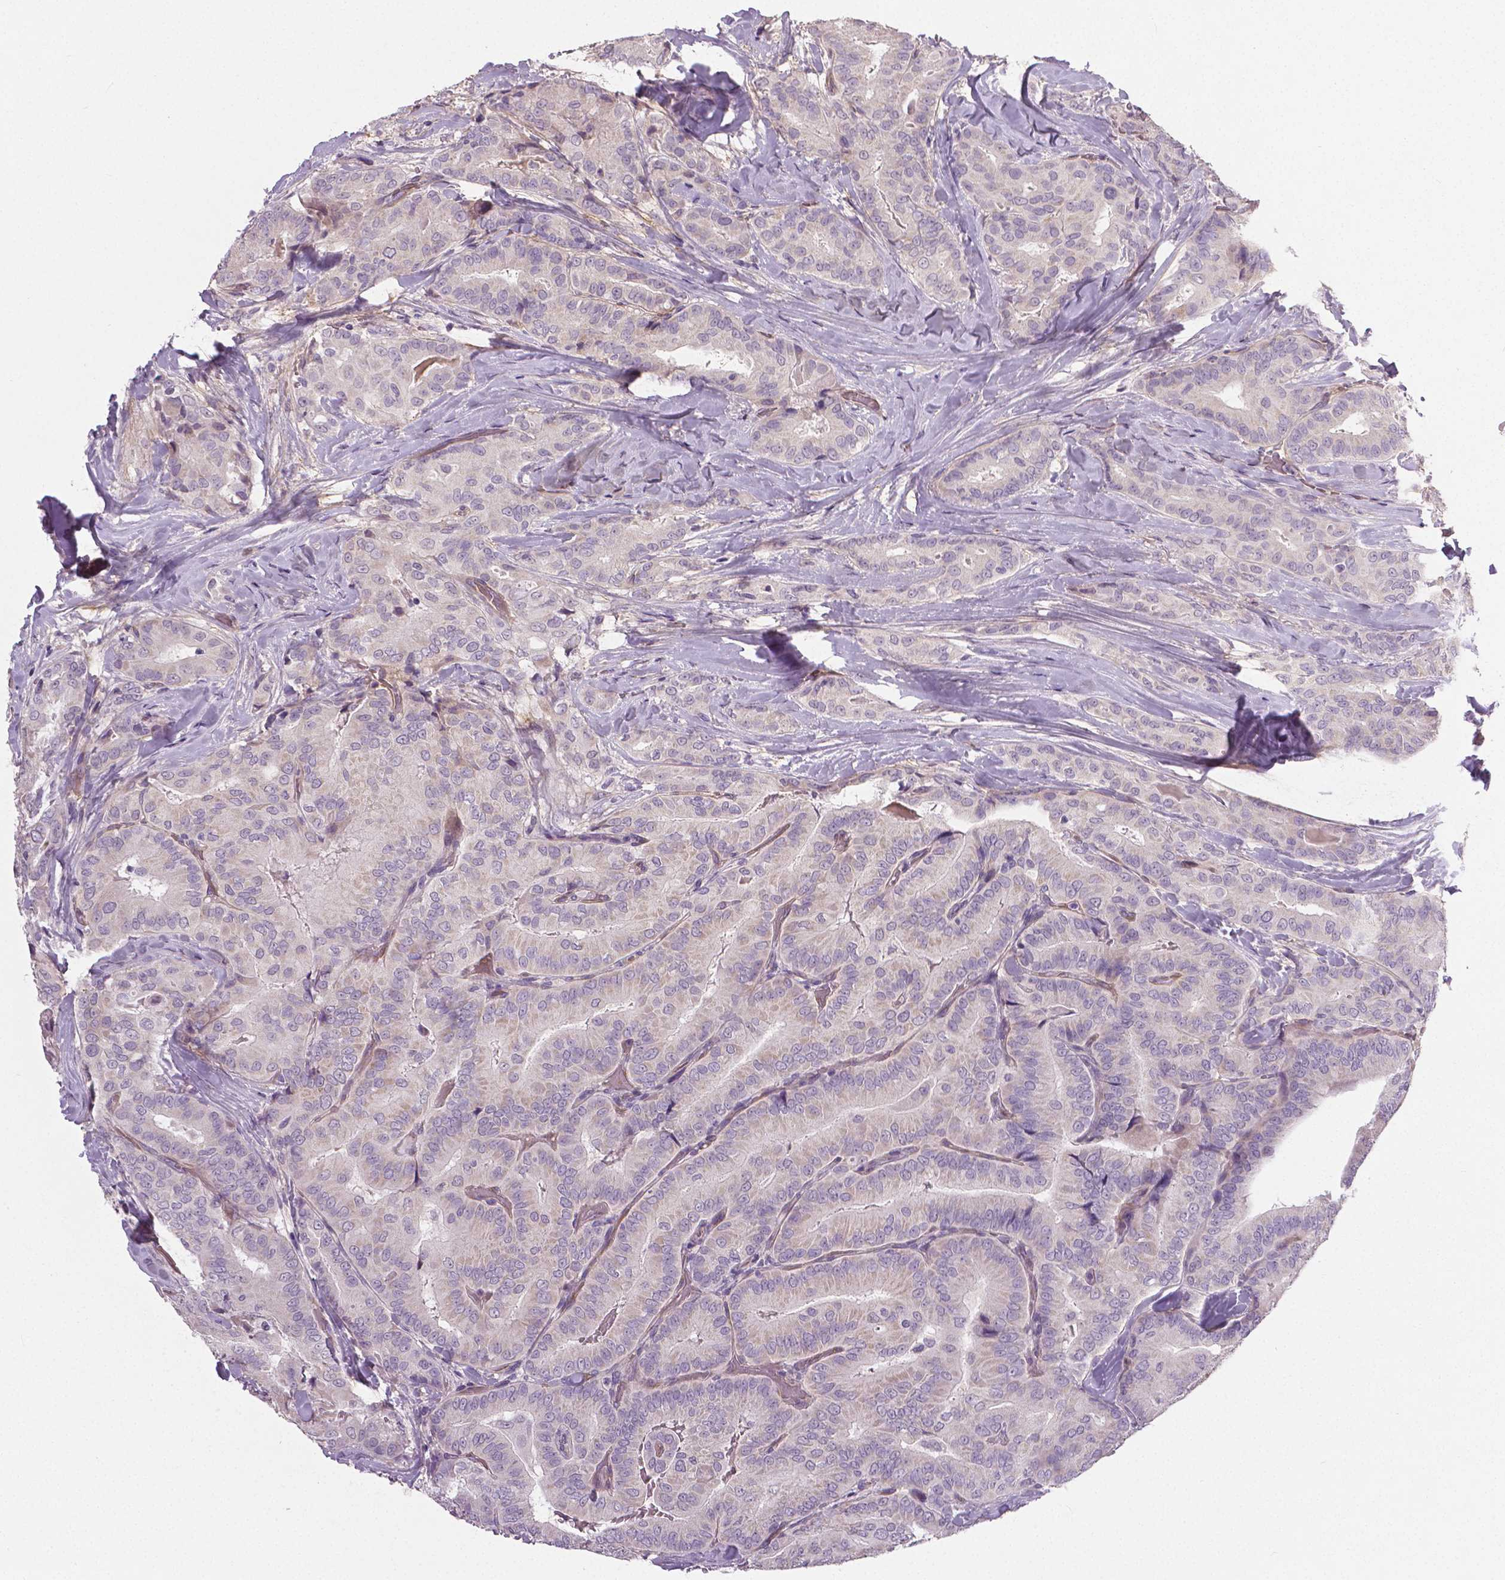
{"staining": {"intensity": "negative", "quantity": "none", "location": "none"}, "tissue": "thyroid cancer", "cell_type": "Tumor cells", "image_type": "cancer", "snomed": [{"axis": "morphology", "description": "Papillary adenocarcinoma, NOS"}, {"axis": "topography", "description": "Thyroid gland"}], "caption": "Papillary adenocarcinoma (thyroid) stained for a protein using immunohistochemistry (IHC) reveals no positivity tumor cells.", "gene": "FLT1", "patient": {"sex": "male", "age": 61}}